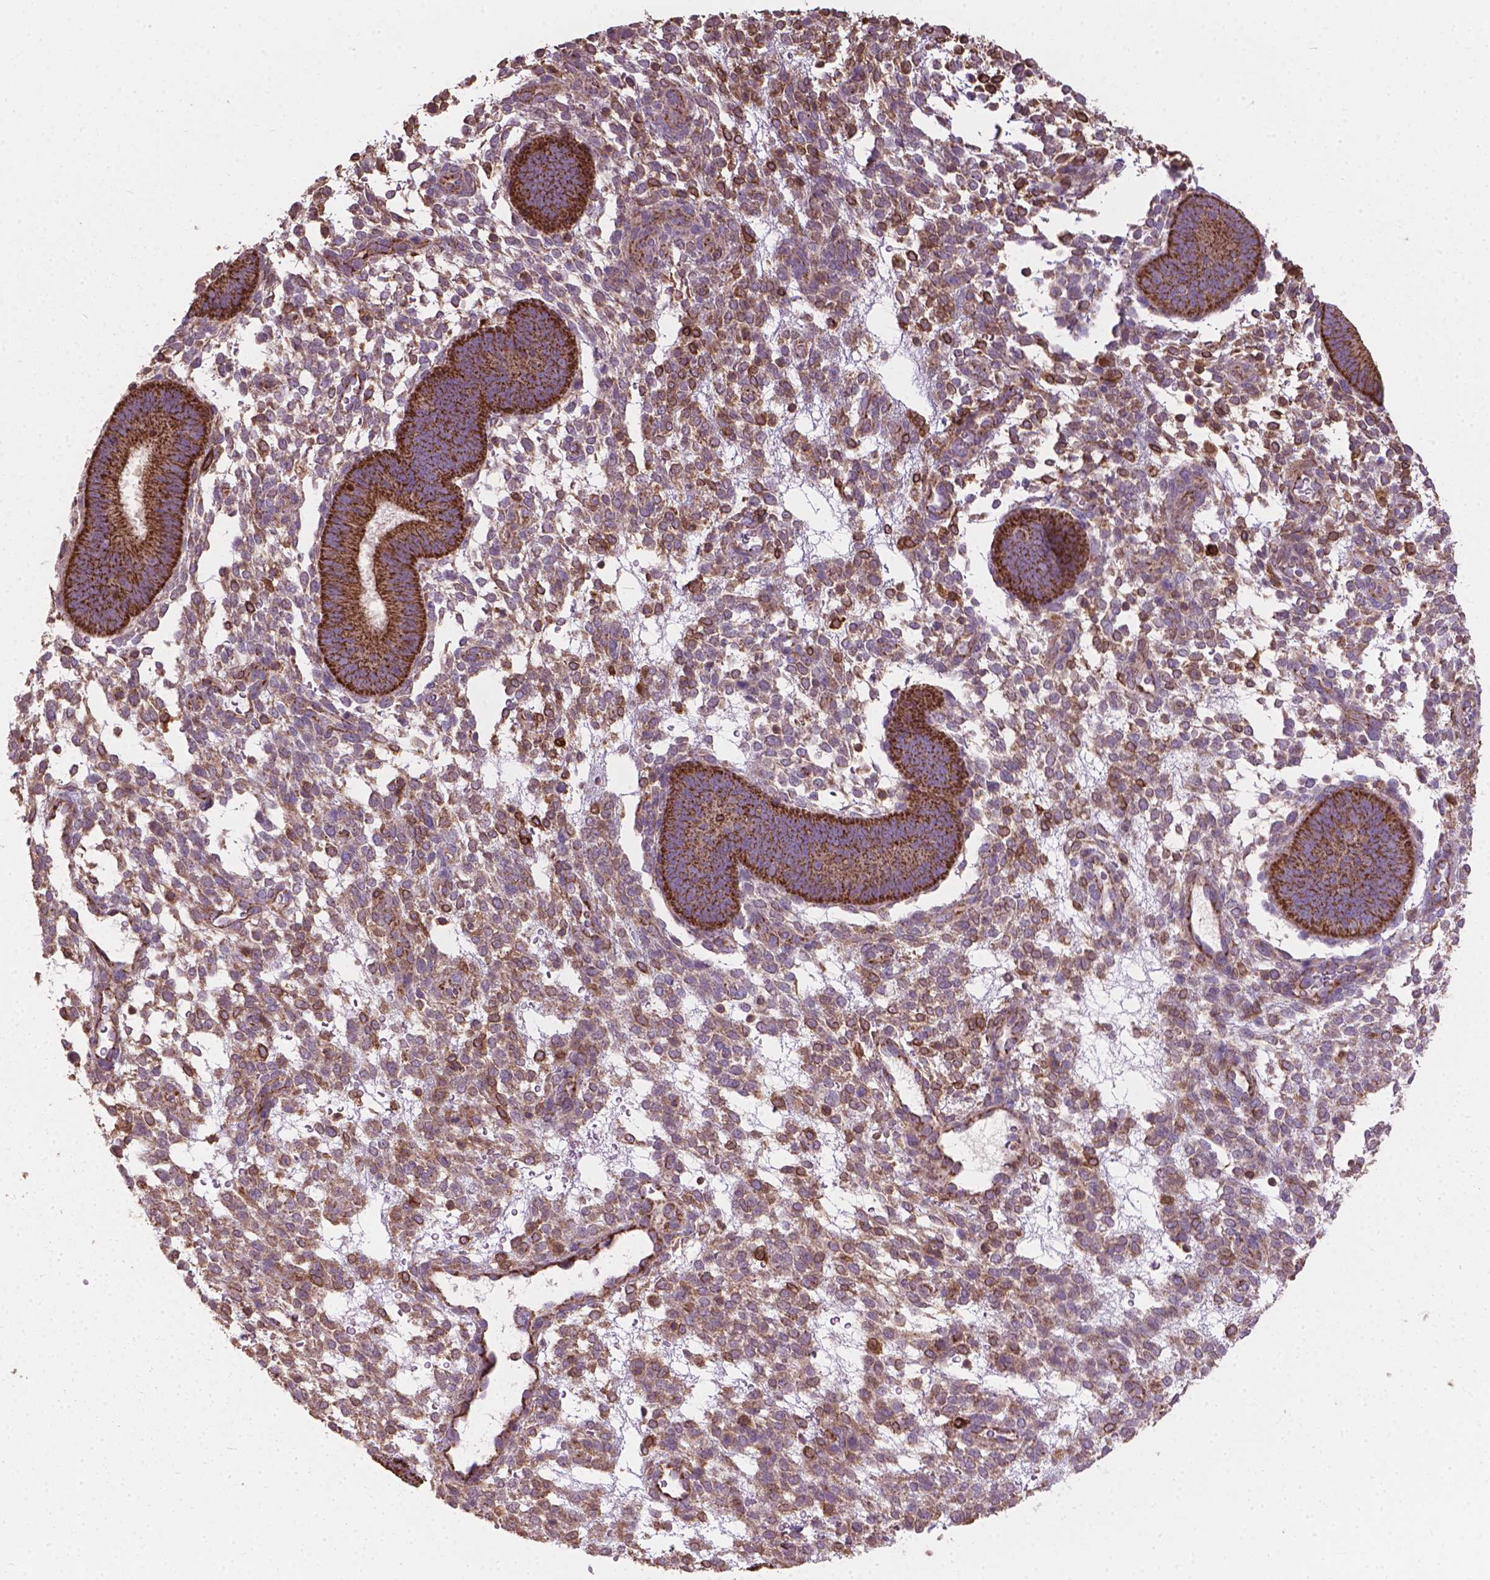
{"staining": {"intensity": "moderate", "quantity": ">75%", "location": "cytoplasmic/membranous"}, "tissue": "endometrium", "cell_type": "Cells in endometrial stroma", "image_type": "normal", "snomed": [{"axis": "morphology", "description": "Normal tissue, NOS"}, {"axis": "topography", "description": "Endometrium"}], "caption": "Moderate cytoplasmic/membranous expression for a protein is appreciated in approximately >75% of cells in endometrial stroma of normal endometrium using immunohistochemistry (IHC).", "gene": "TCAF1", "patient": {"sex": "female", "age": 39}}